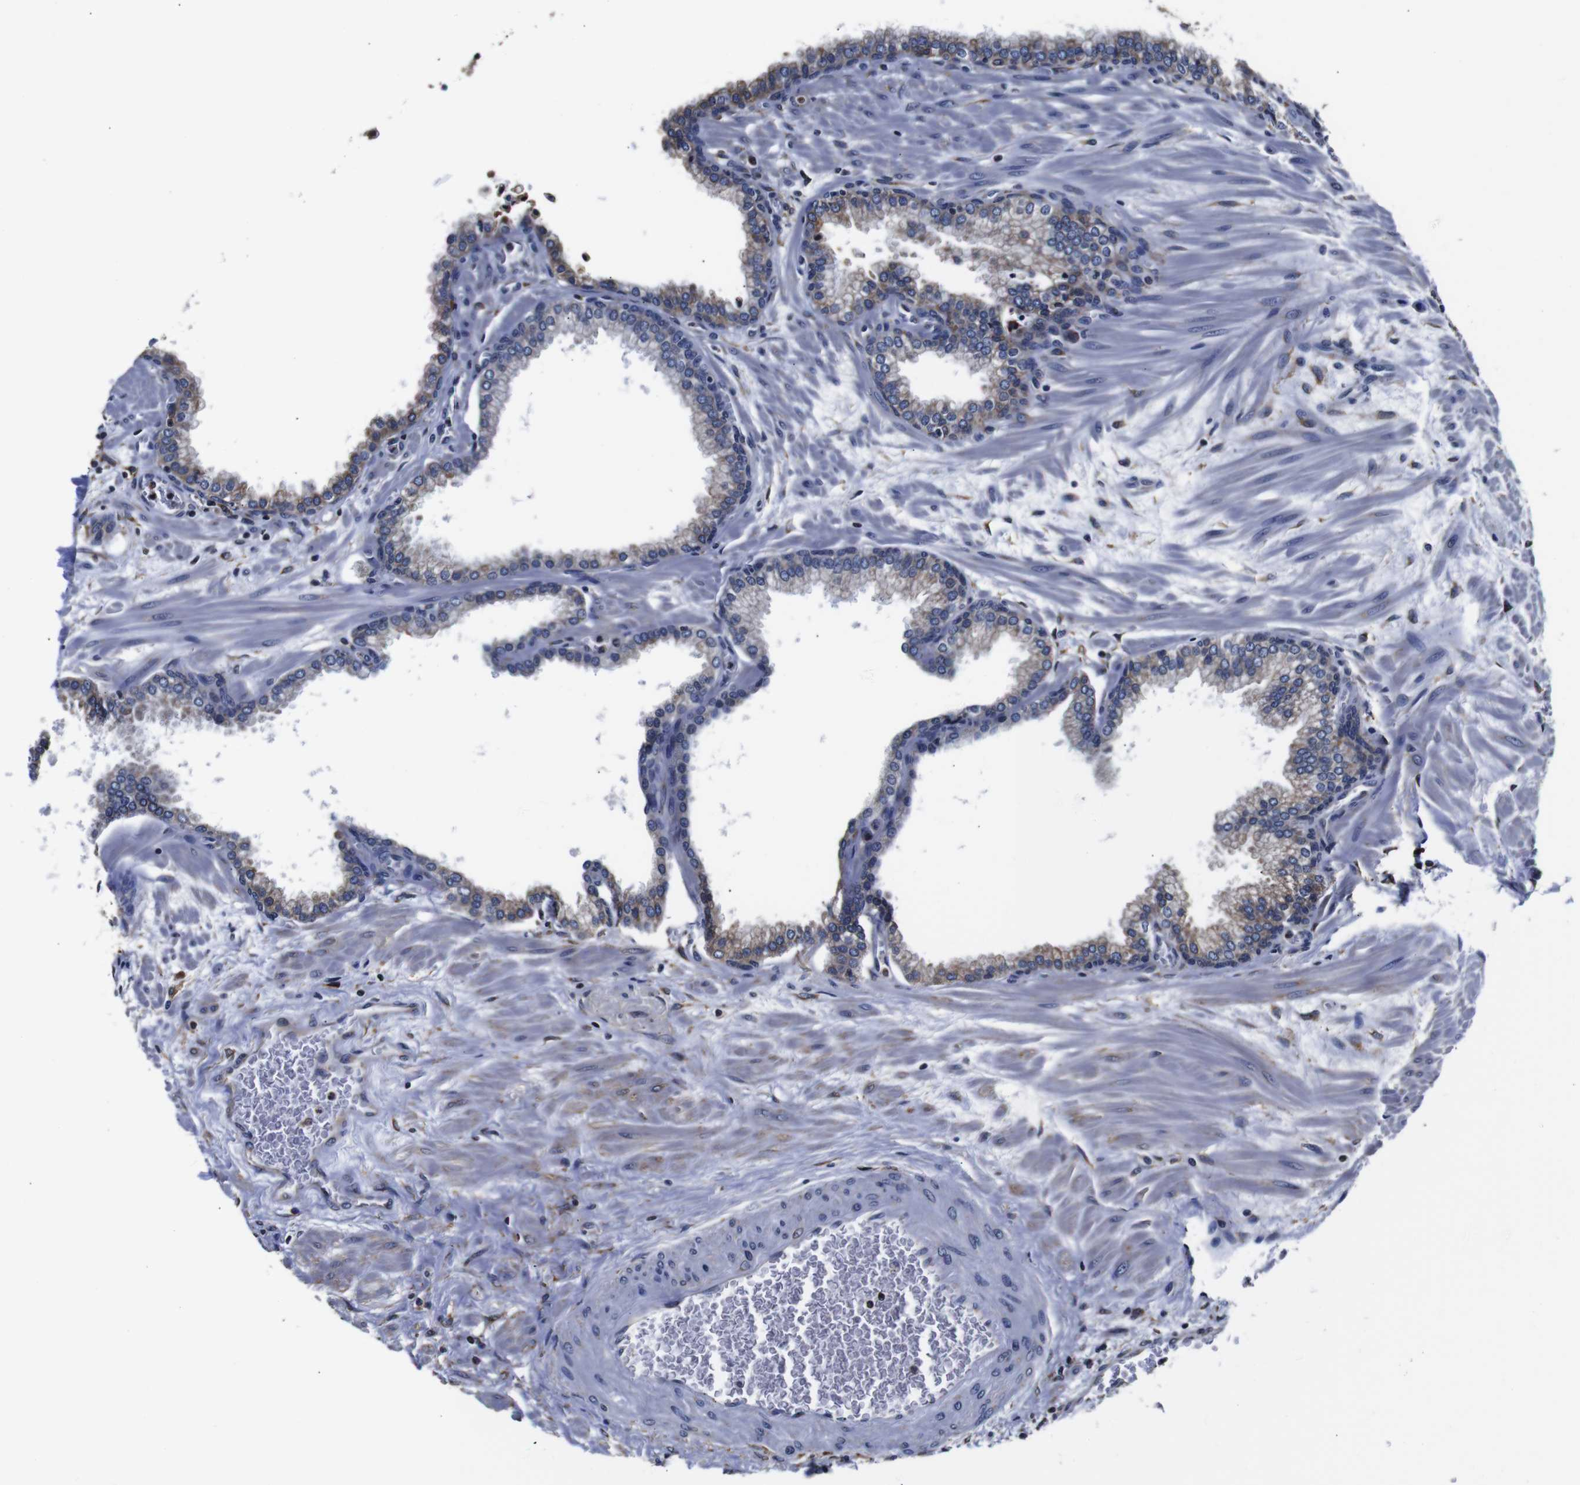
{"staining": {"intensity": "moderate", "quantity": ">75%", "location": "cytoplasmic/membranous"}, "tissue": "prostate", "cell_type": "Glandular cells", "image_type": "normal", "snomed": [{"axis": "morphology", "description": "Normal tissue, NOS"}, {"axis": "morphology", "description": "Urothelial carcinoma, Low grade"}, {"axis": "topography", "description": "Urinary bladder"}, {"axis": "topography", "description": "Prostate"}], "caption": "The histopathology image exhibits immunohistochemical staining of normal prostate. There is moderate cytoplasmic/membranous positivity is seen in about >75% of glandular cells.", "gene": "PPIB", "patient": {"sex": "male", "age": 60}}